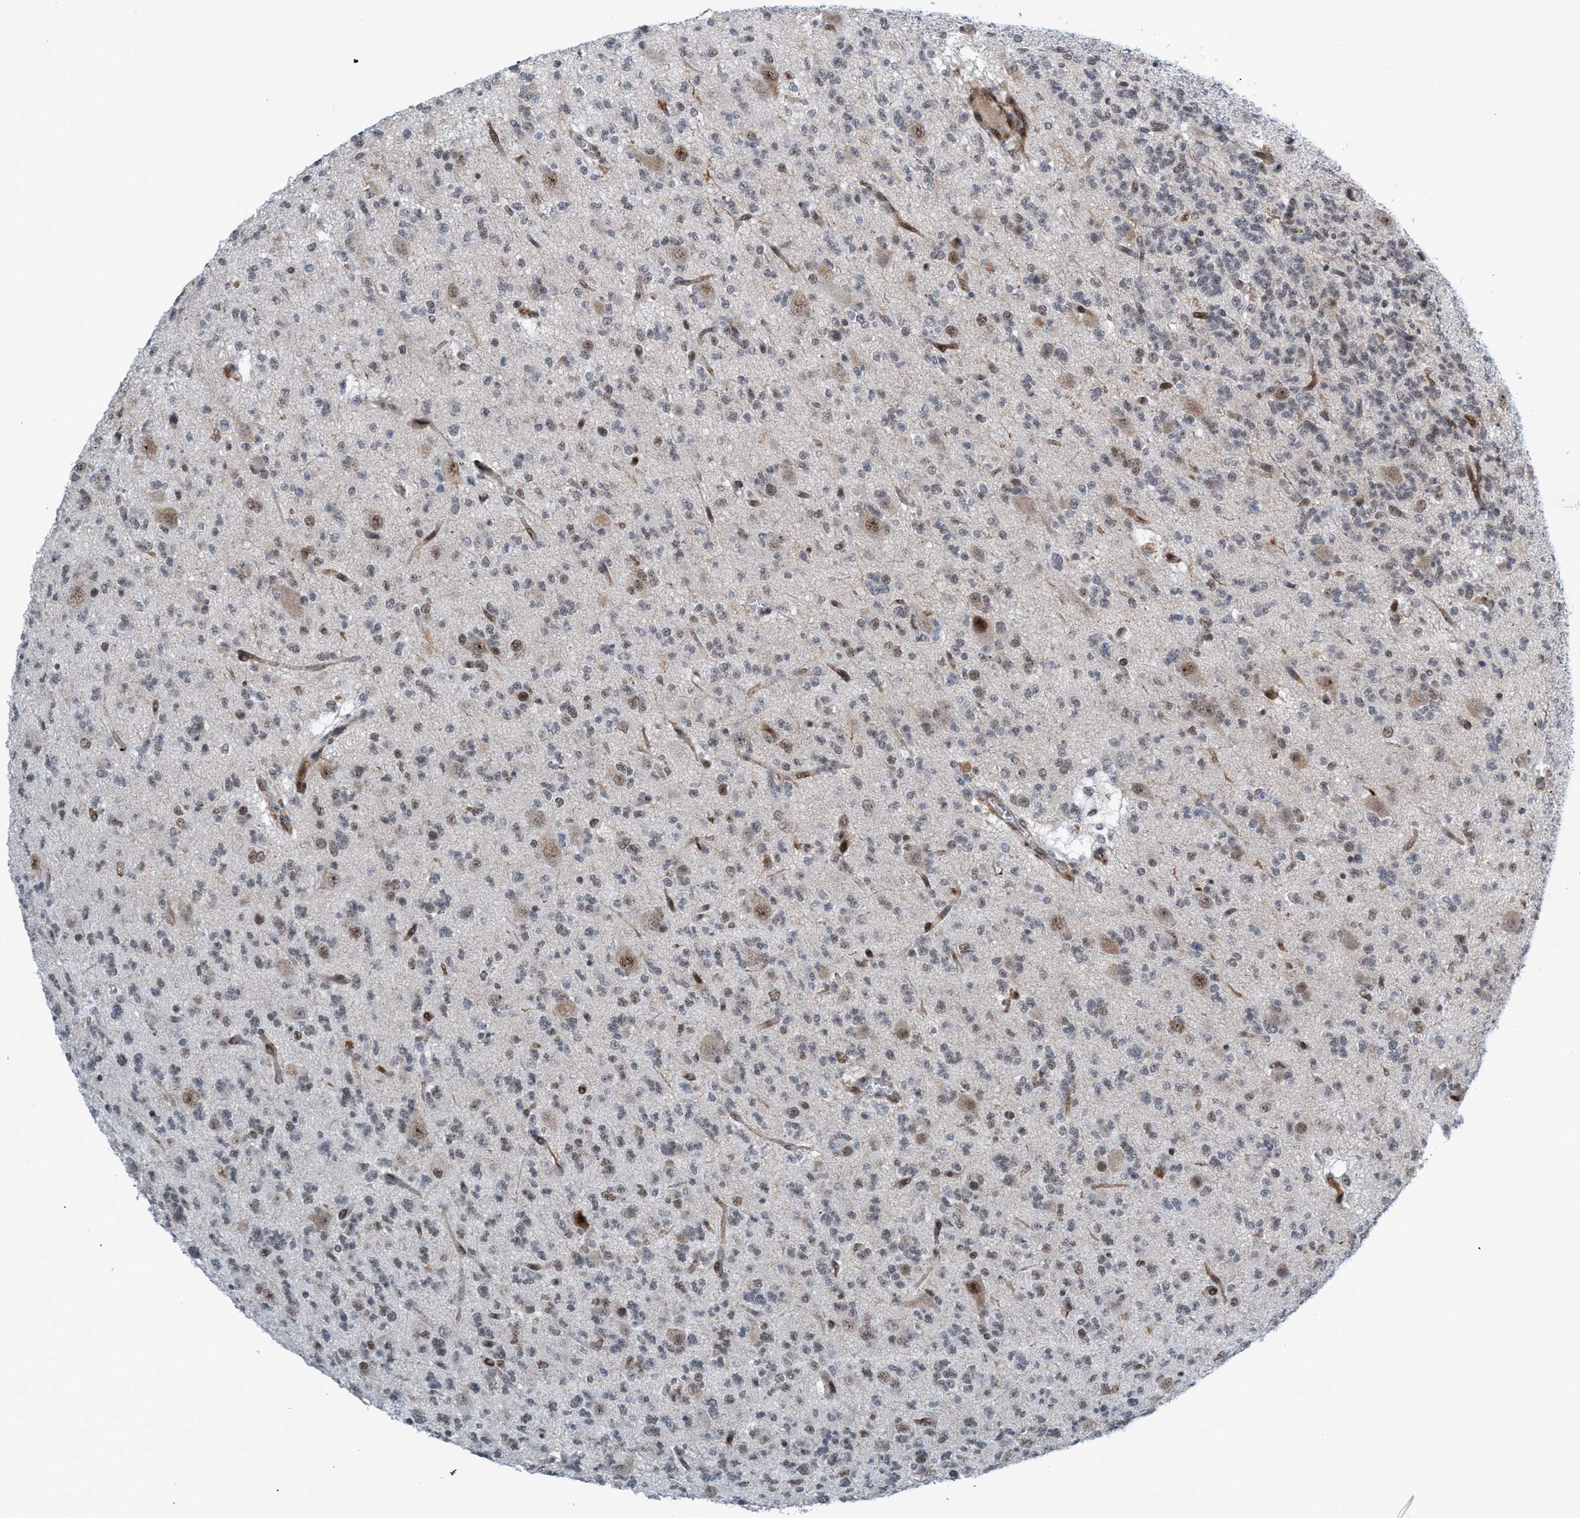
{"staining": {"intensity": "weak", "quantity": "<25%", "location": "nuclear"}, "tissue": "glioma", "cell_type": "Tumor cells", "image_type": "cancer", "snomed": [{"axis": "morphology", "description": "Glioma, malignant, Low grade"}, {"axis": "topography", "description": "Brain"}], "caption": "High magnification brightfield microscopy of malignant glioma (low-grade) stained with DAB (3,3'-diaminobenzidine) (brown) and counterstained with hematoxylin (blue): tumor cells show no significant expression.", "gene": "CWC27", "patient": {"sex": "male", "age": 38}}